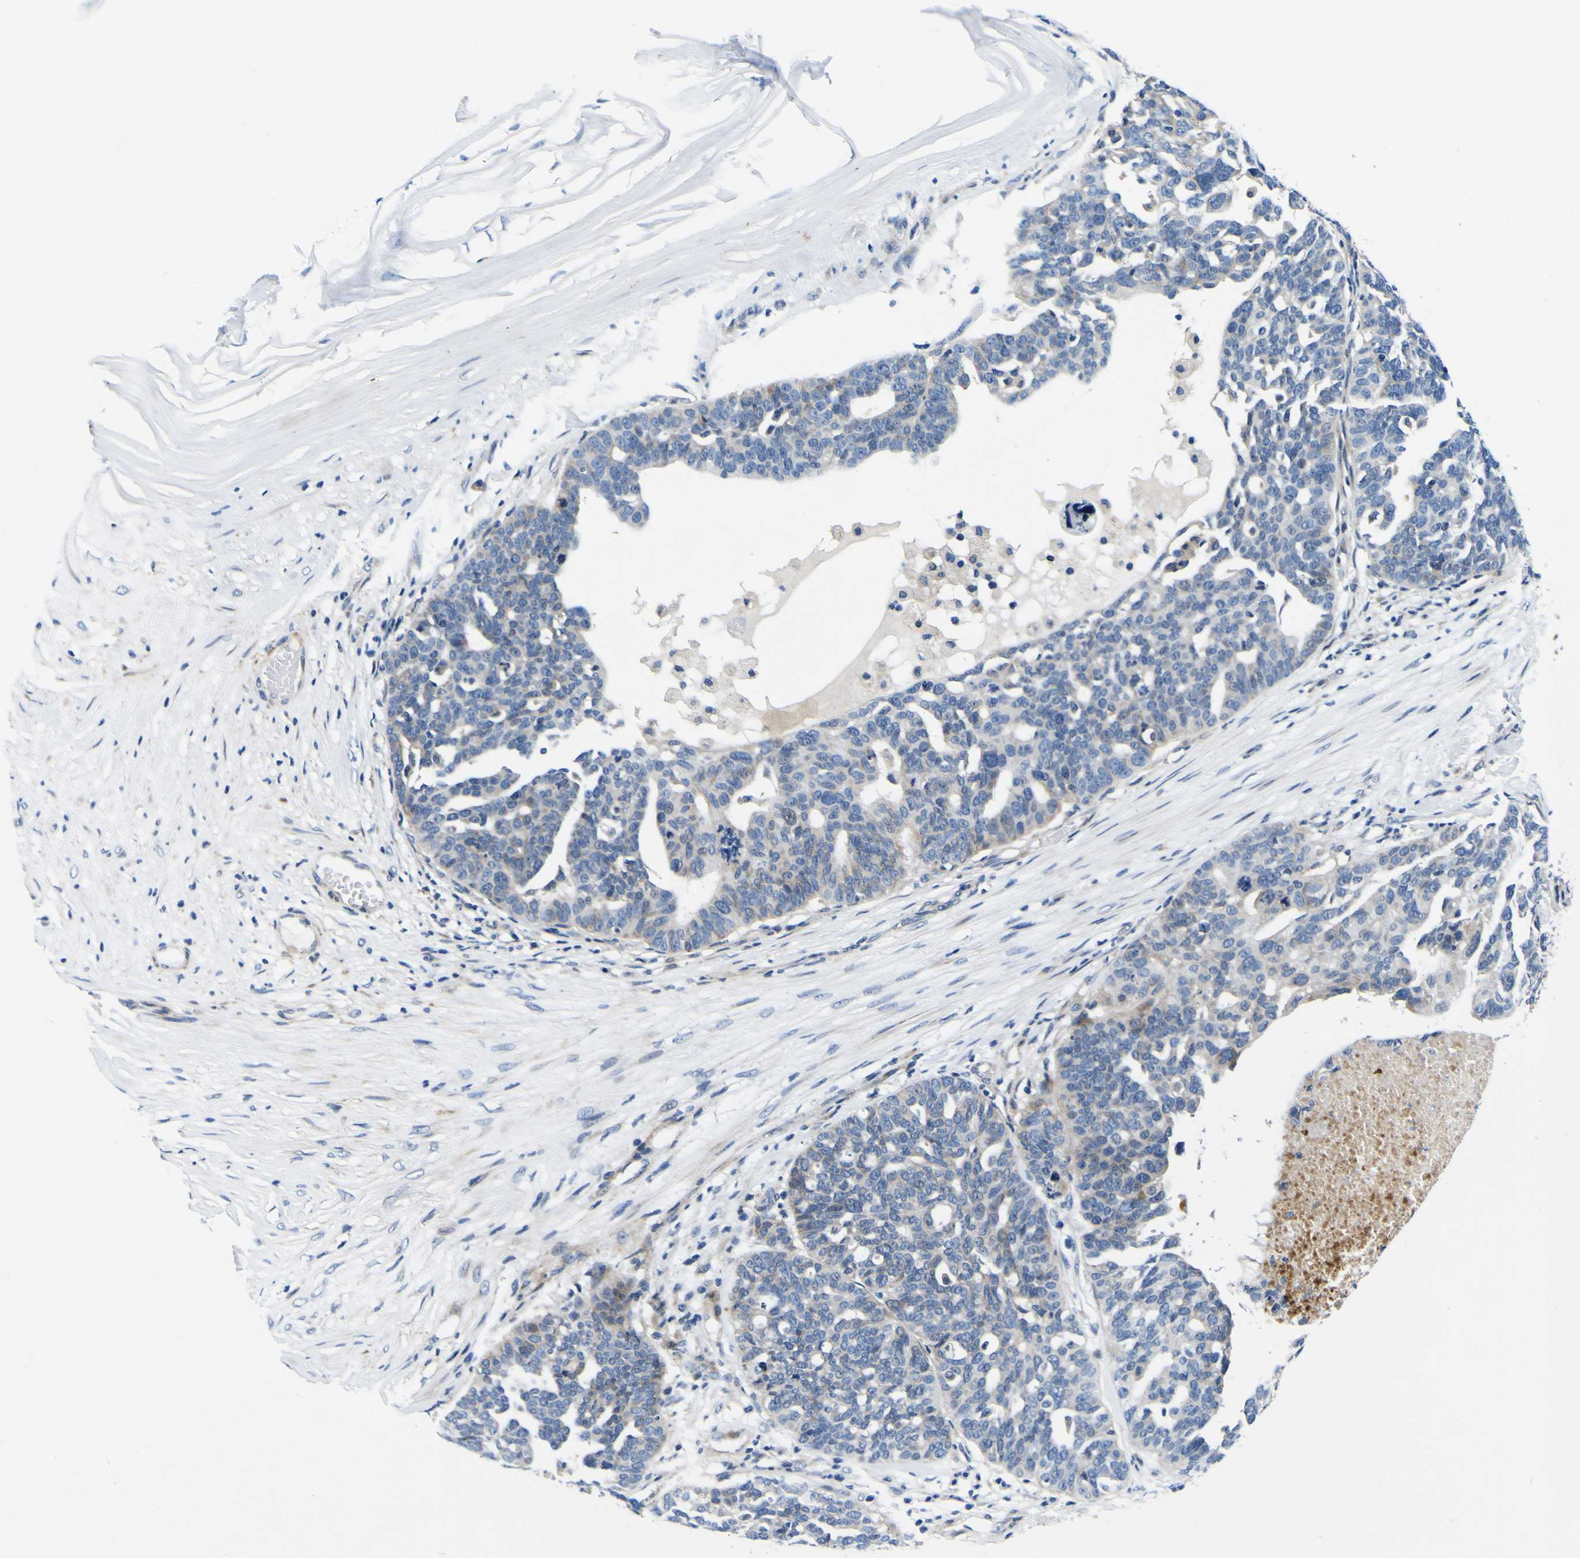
{"staining": {"intensity": "weak", "quantity": "<25%", "location": "cytoplasmic/membranous"}, "tissue": "ovarian cancer", "cell_type": "Tumor cells", "image_type": "cancer", "snomed": [{"axis": "morphology", "description": "Cystadenocarcinoma, serous, NOS"}, {"axis": "topography", "description": "Ovary"}], "caption": "There is no significant expression in tumor cells of ovarian cancer (serous cystadenocarcinoma). (DAB immunohistochemistry with hematoxylin counter stain).", "gene": "AGAP3", "patient": {"sex": "female", "age": 59}}